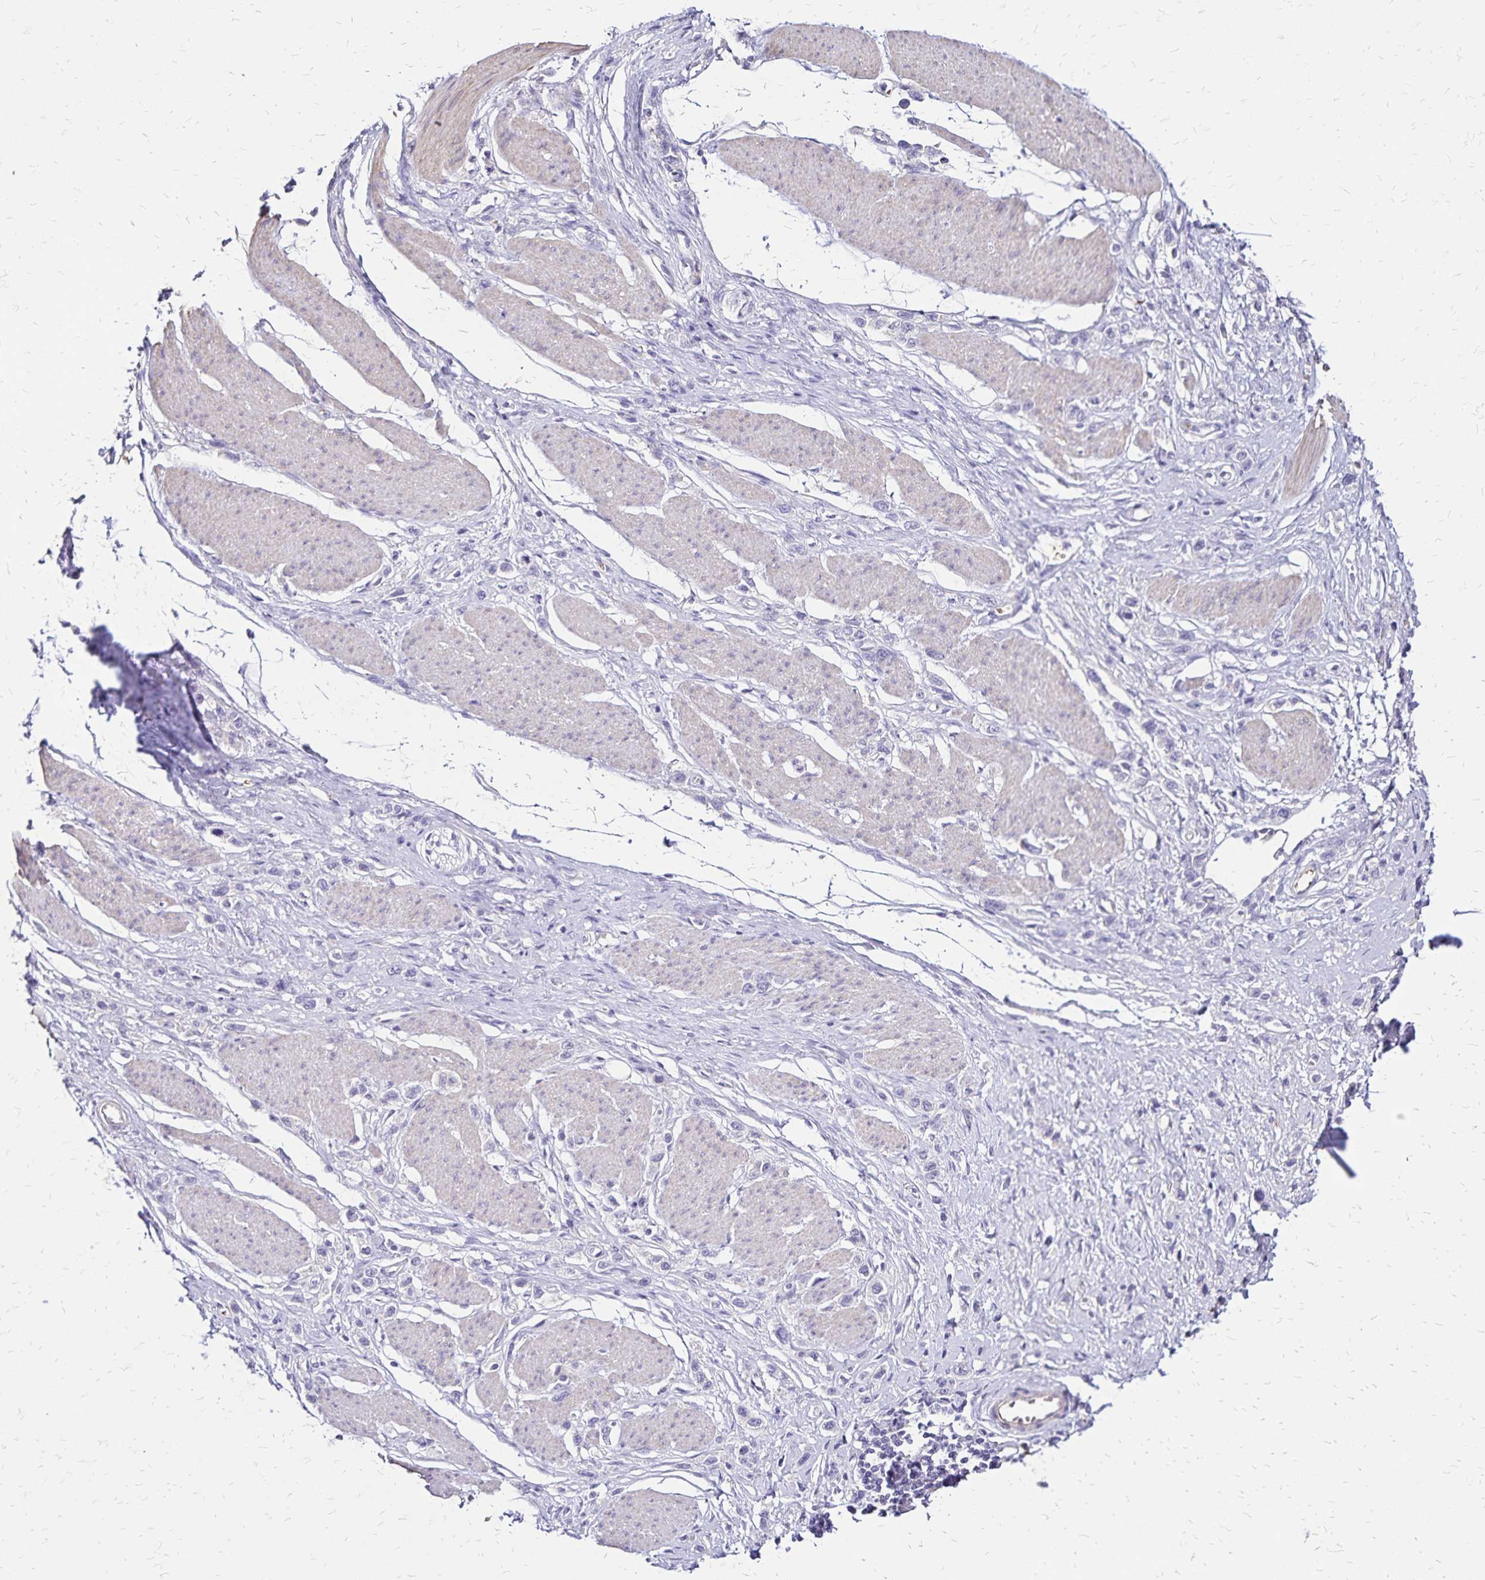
{"staining": {"intensity": "negative", "quantity": "none", "location": "none"}, "tissue": "stomach cancer", "cell_type": "Tumor cells", "image_type": "cancer", "snomed": [{"axis": "morphology", "description": "Adenocarcinoma, NOS"}, {"axis": "topography", "description": "Stomach"}], "caption": "The photomicrograph reveals no significant positivity in tumor cells of stomach cancer. (Immunohistochemistry, brightfield microscopy, high magnification).", "gene": "KISS1", "patient": {"sex": "female", "age": 65}}